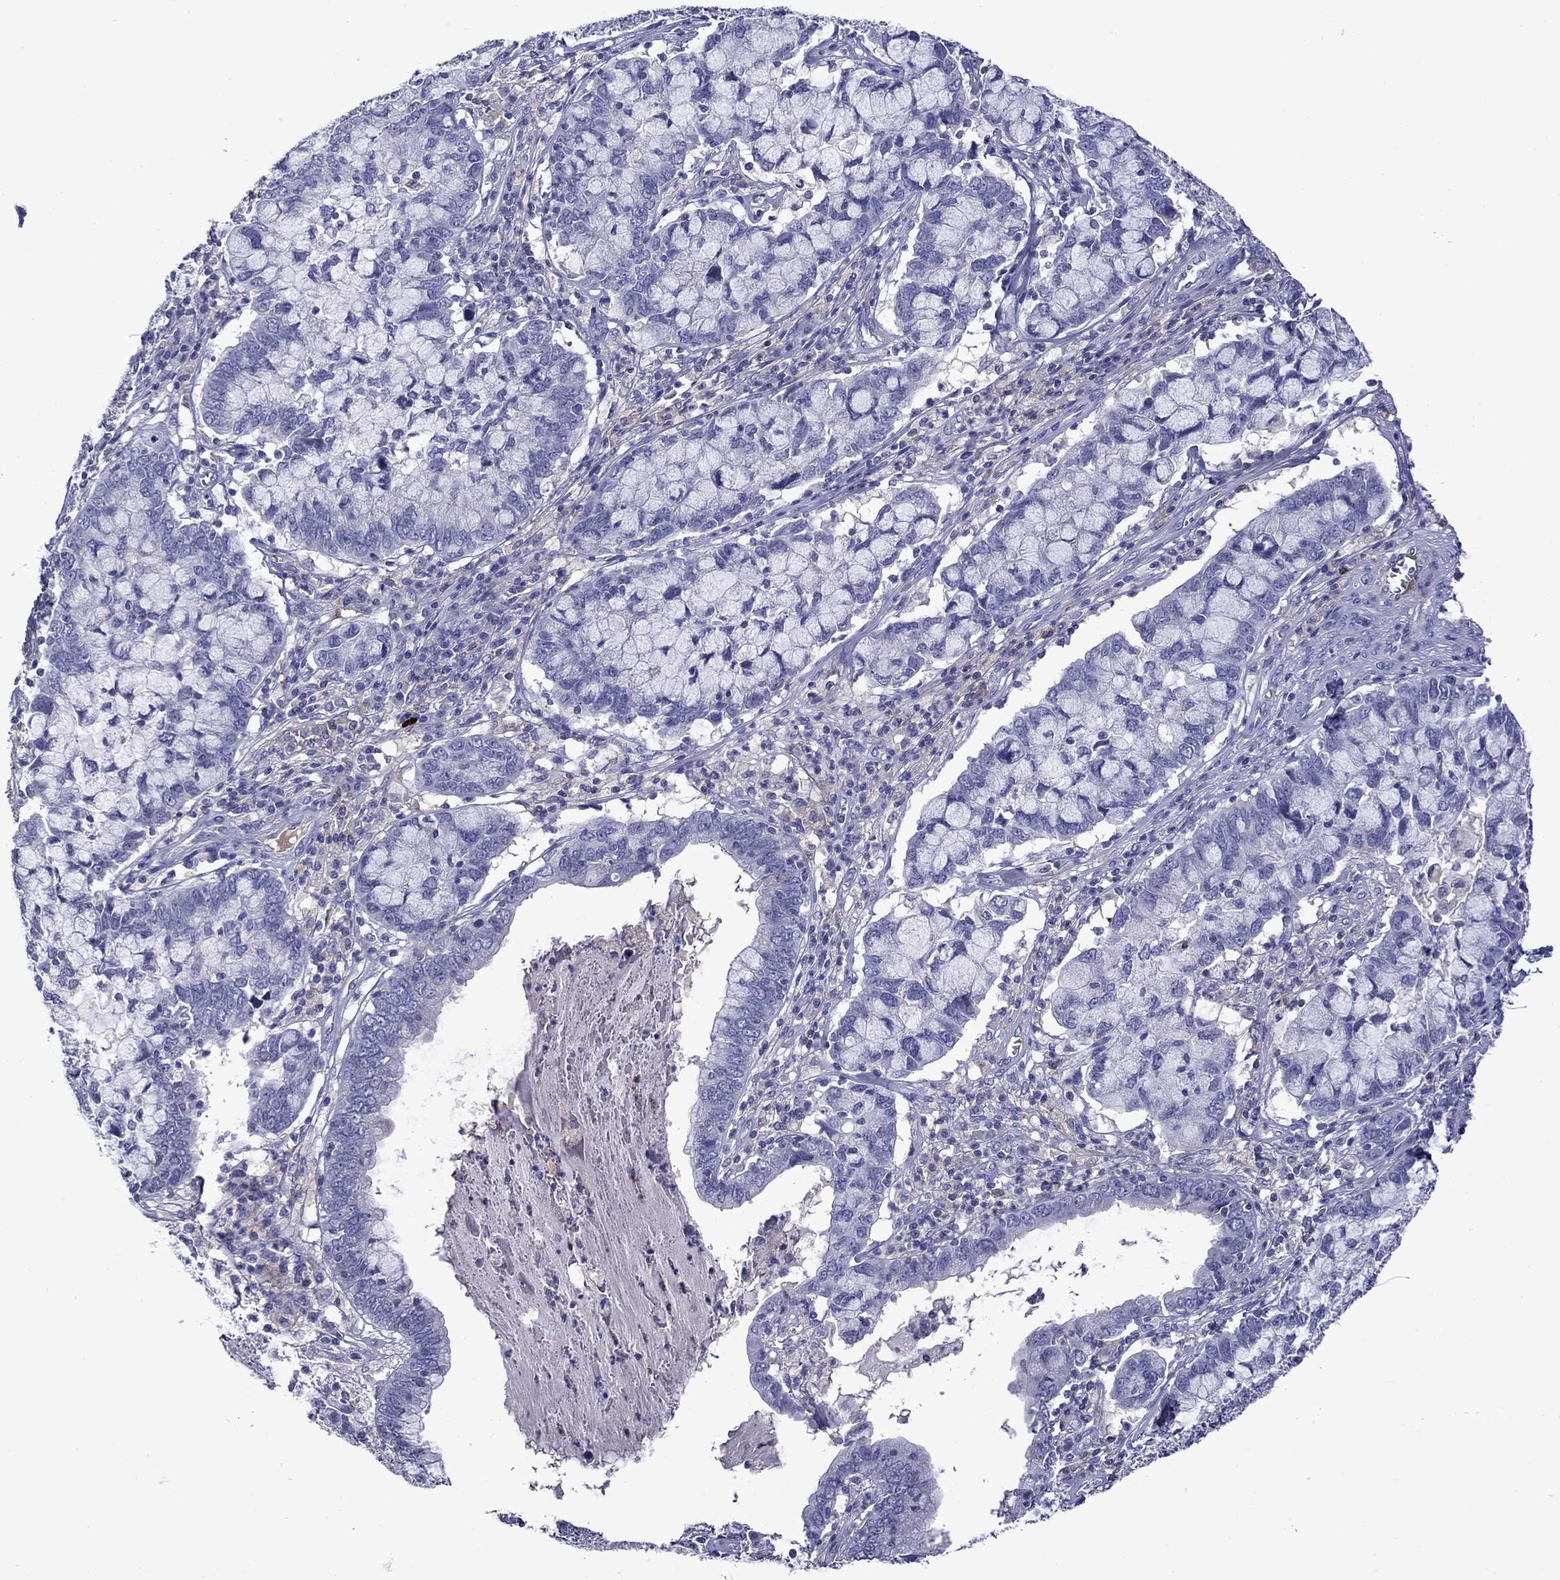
{"staining": {"intensity": "negative", "quantity": "none", "location": "none"}, "tissue": "cervical cancer", "cell_type": "Tumor cells", "image_type": "cancer", "snomed": [{"axis": "morphology", "description": "Adenocarcinoma, NOS"}, {"axis": "topography", "description": "Cervix"}], "caption": "Tumor cells are negative for brown protein staining in adenocarcinoma (cervical). (Stains: DAB (3,3'-diaminobenzidine) immunohistochemistry with hematoxylin counter stain, Microscopy: brightfield microscopy at high magnification).", "gene": "CNDP1", "patient": {"sex": "female", "age": 40}}